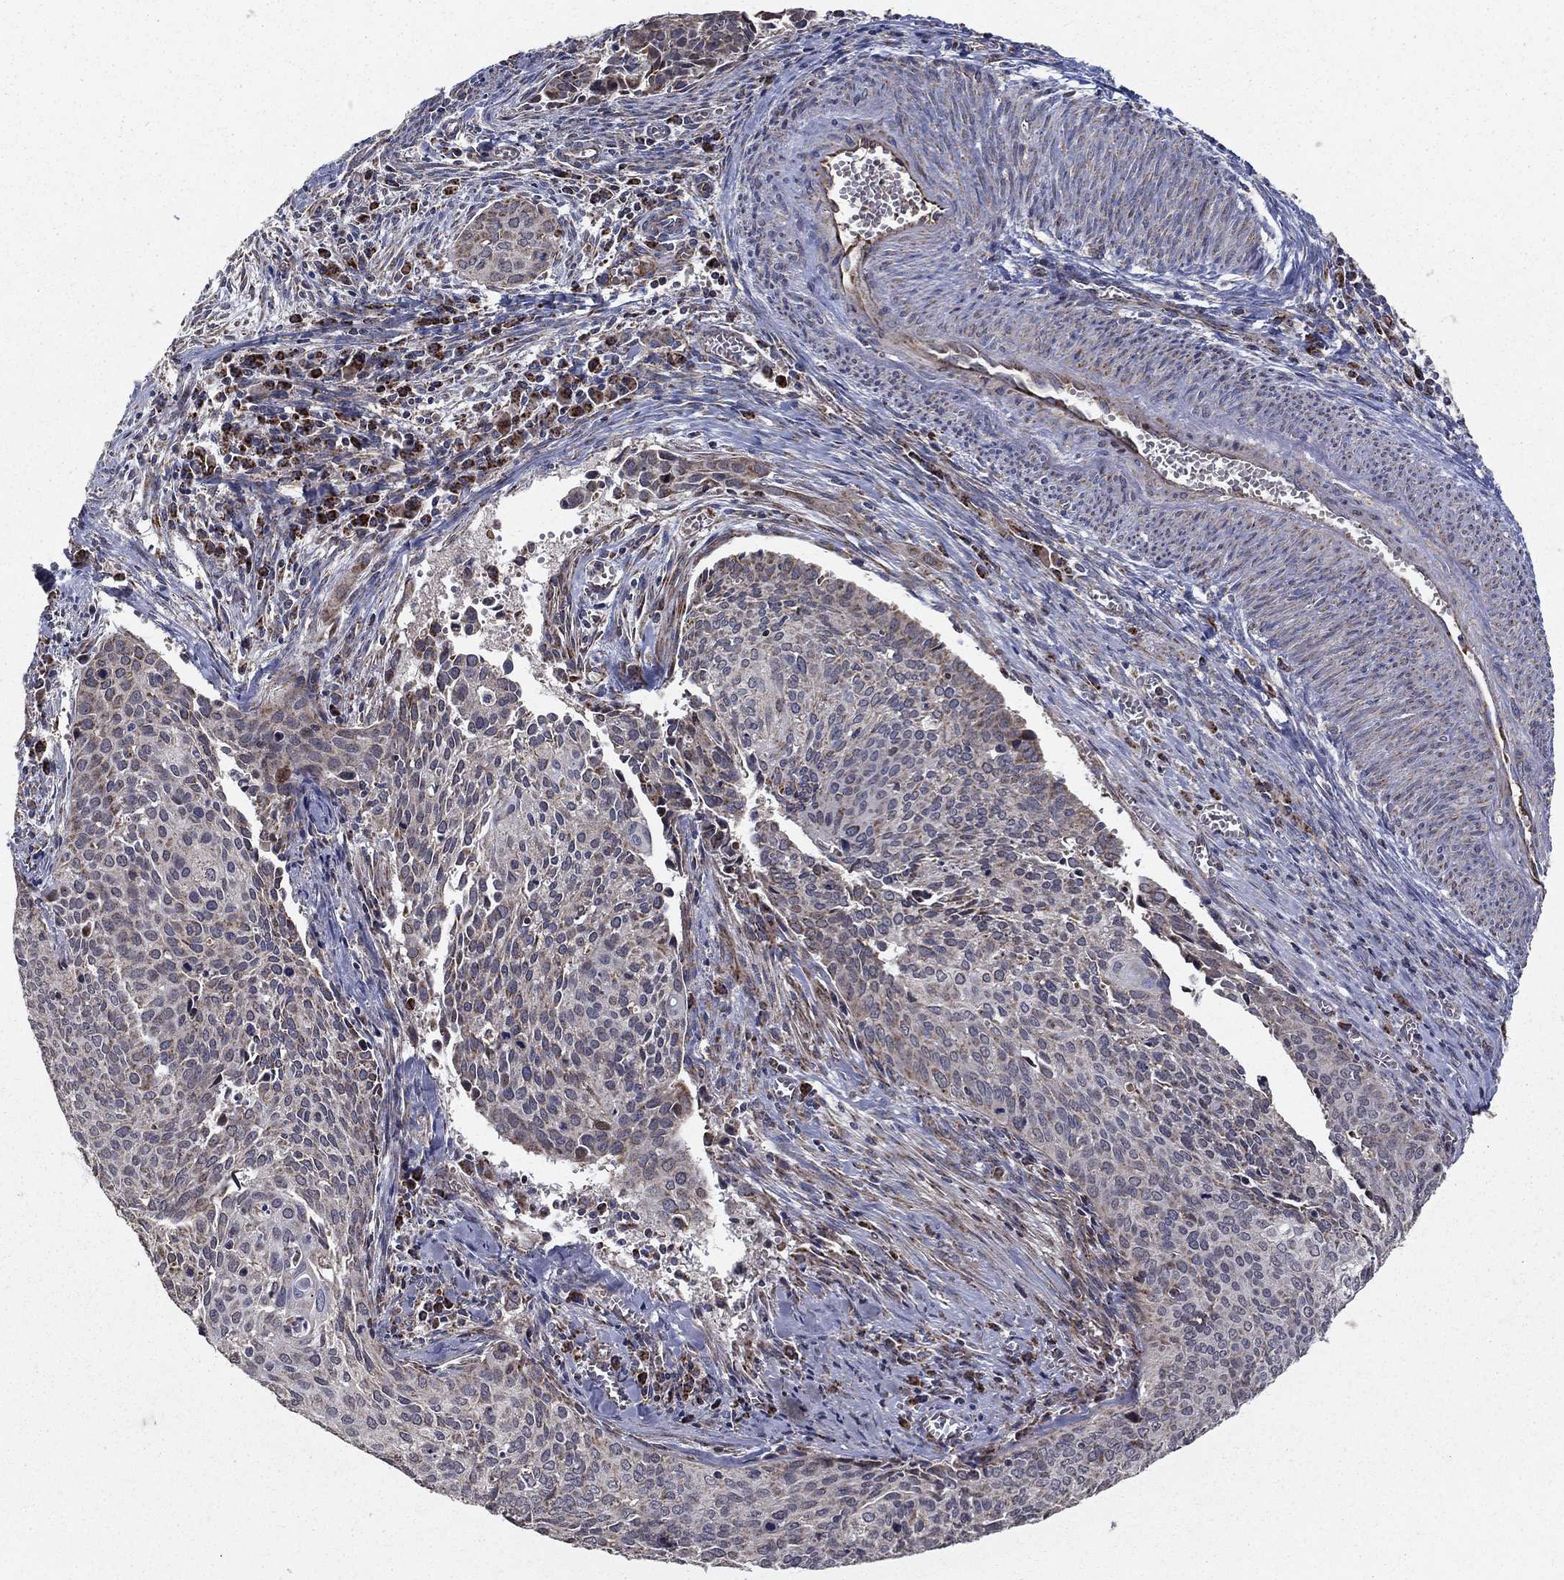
{"staining": {"intensity": "weak", "quantity": "<25%", "location": "cytoplasmic/membranous"}, "tissue": "cervical cancer", "cell_type": "Tumor cells", "image_type": "cancer", "snomed": [{"axis": "morphology", "description": "Squamous cell carcinoma, NOS"}, {"axis": "topography", "description": "Cervix"}], "caption": "Cervical squamous cell carcinoma was stained to show a protein in brown. There is no significant positivity in tumor cells.", "gene": "NDUFS8", "patient": {"sex": "female", "age": 29}}